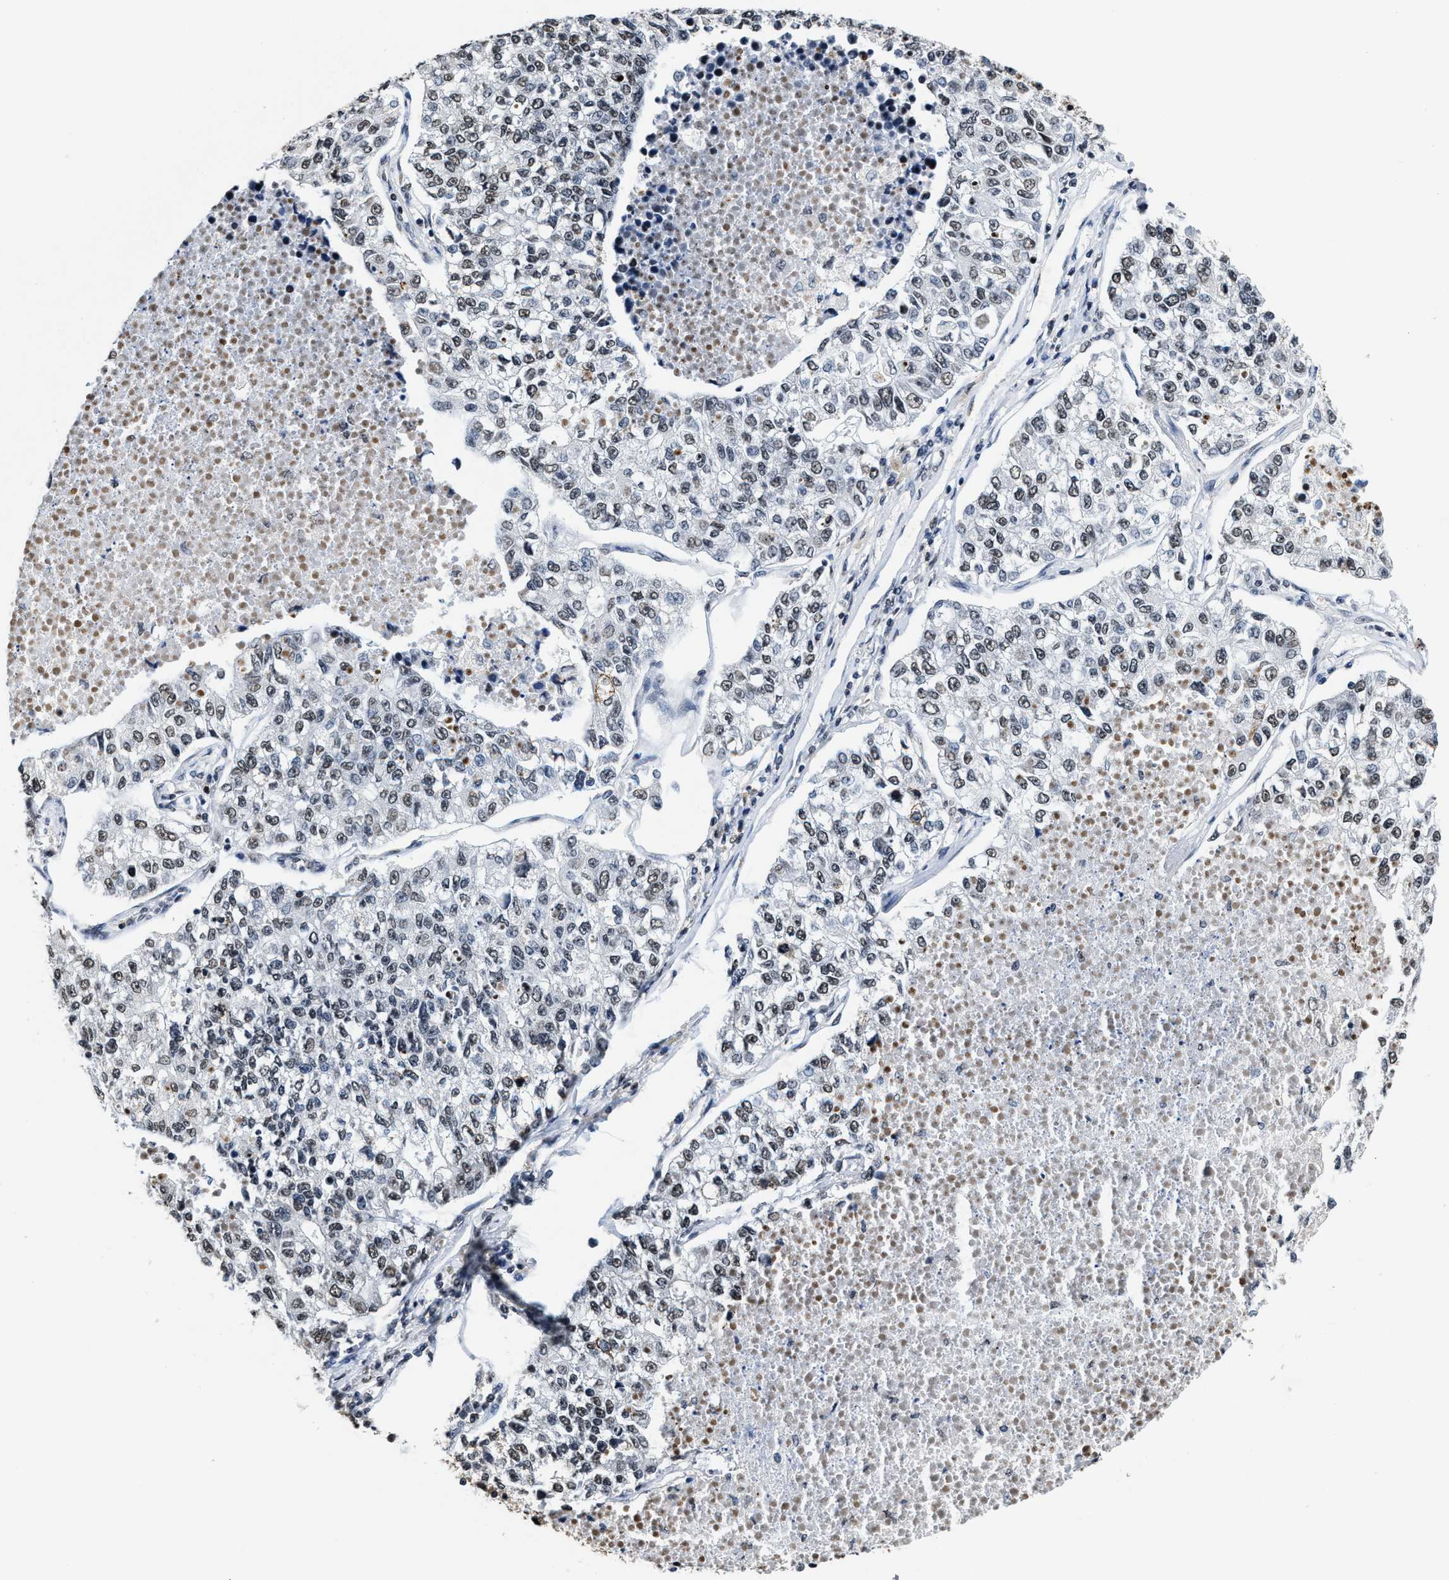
{"staining": {"intensity": "weak", "quantity": "25%-75%", "location": "nuclear"}, "tissue": "lung cancer", "cell_type": "Tumor cells", "image_type": "cancer", "snomed": [{"axis": "morphology", "description": "Adenocarcinoma, NOS"}, {"axis": "topography", "description": "Lung"}], "caption": "Protein analysis of lung adenocarcinoma tissue displays weak nuclear staining in approximately 25%-75% of tumor cells.", "gene": "SUPT16H", "patient": {"sex": "male", "age": 49}}